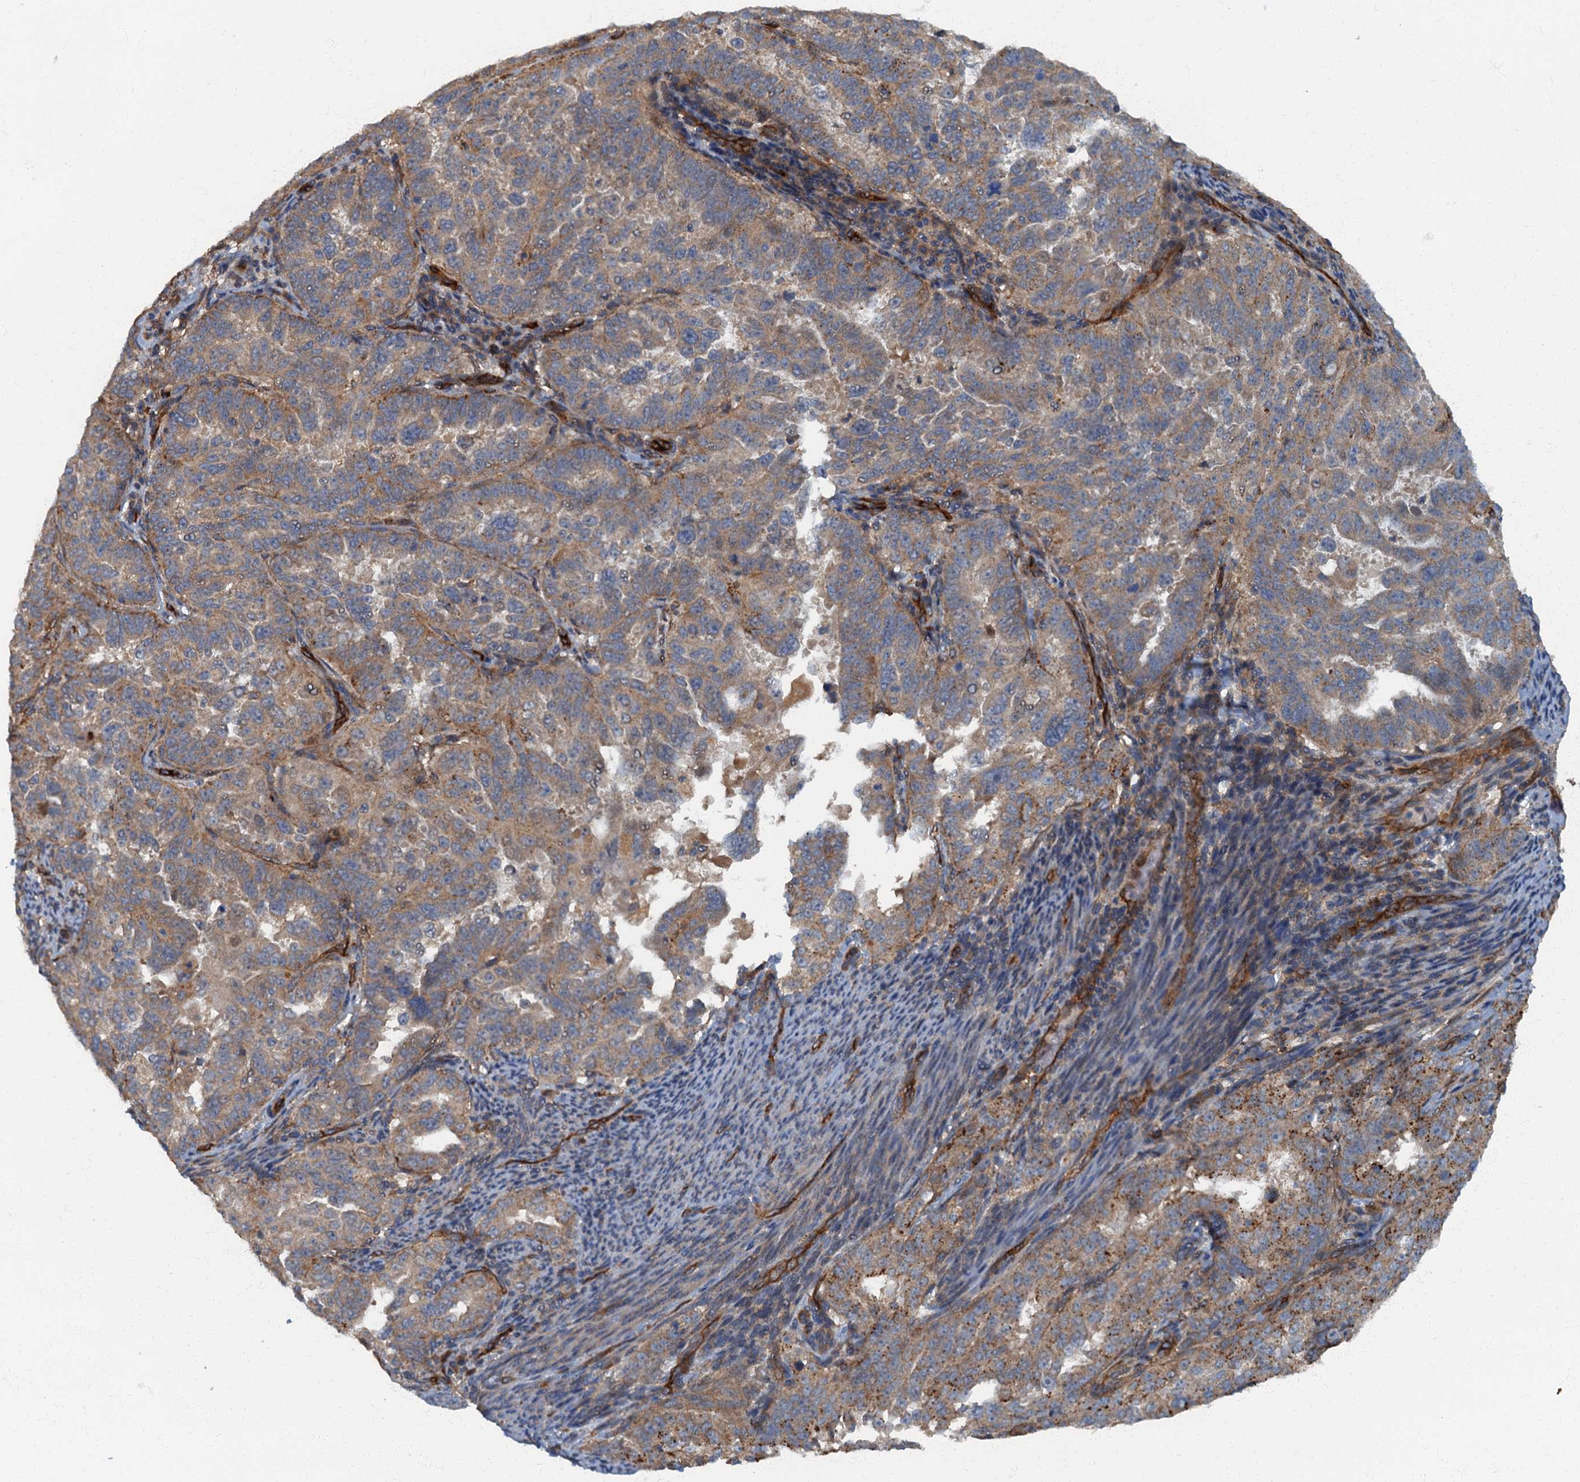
{"staining": {"intensity": "moderate", "quantity": "<25%", "location": "cytoplasmic/membranous"}, "tissue": "endometrial cancer", "cell_type": "Tumor cells", "image_type": "cancer", "snomed": [{"axis": "morphology", "description": "Adenocarcinoma, NOS"}, {"axis": "topography", "description": "Endometrium"}], "caption": "A low amount of moderate cytoplasmic/membranous staining is identified in approximately <25% of tumor cells in adenocarcinoma (endometrial) tissue.", "gene": "ARL11", "patient": {"sex": "female", "age": 65}}